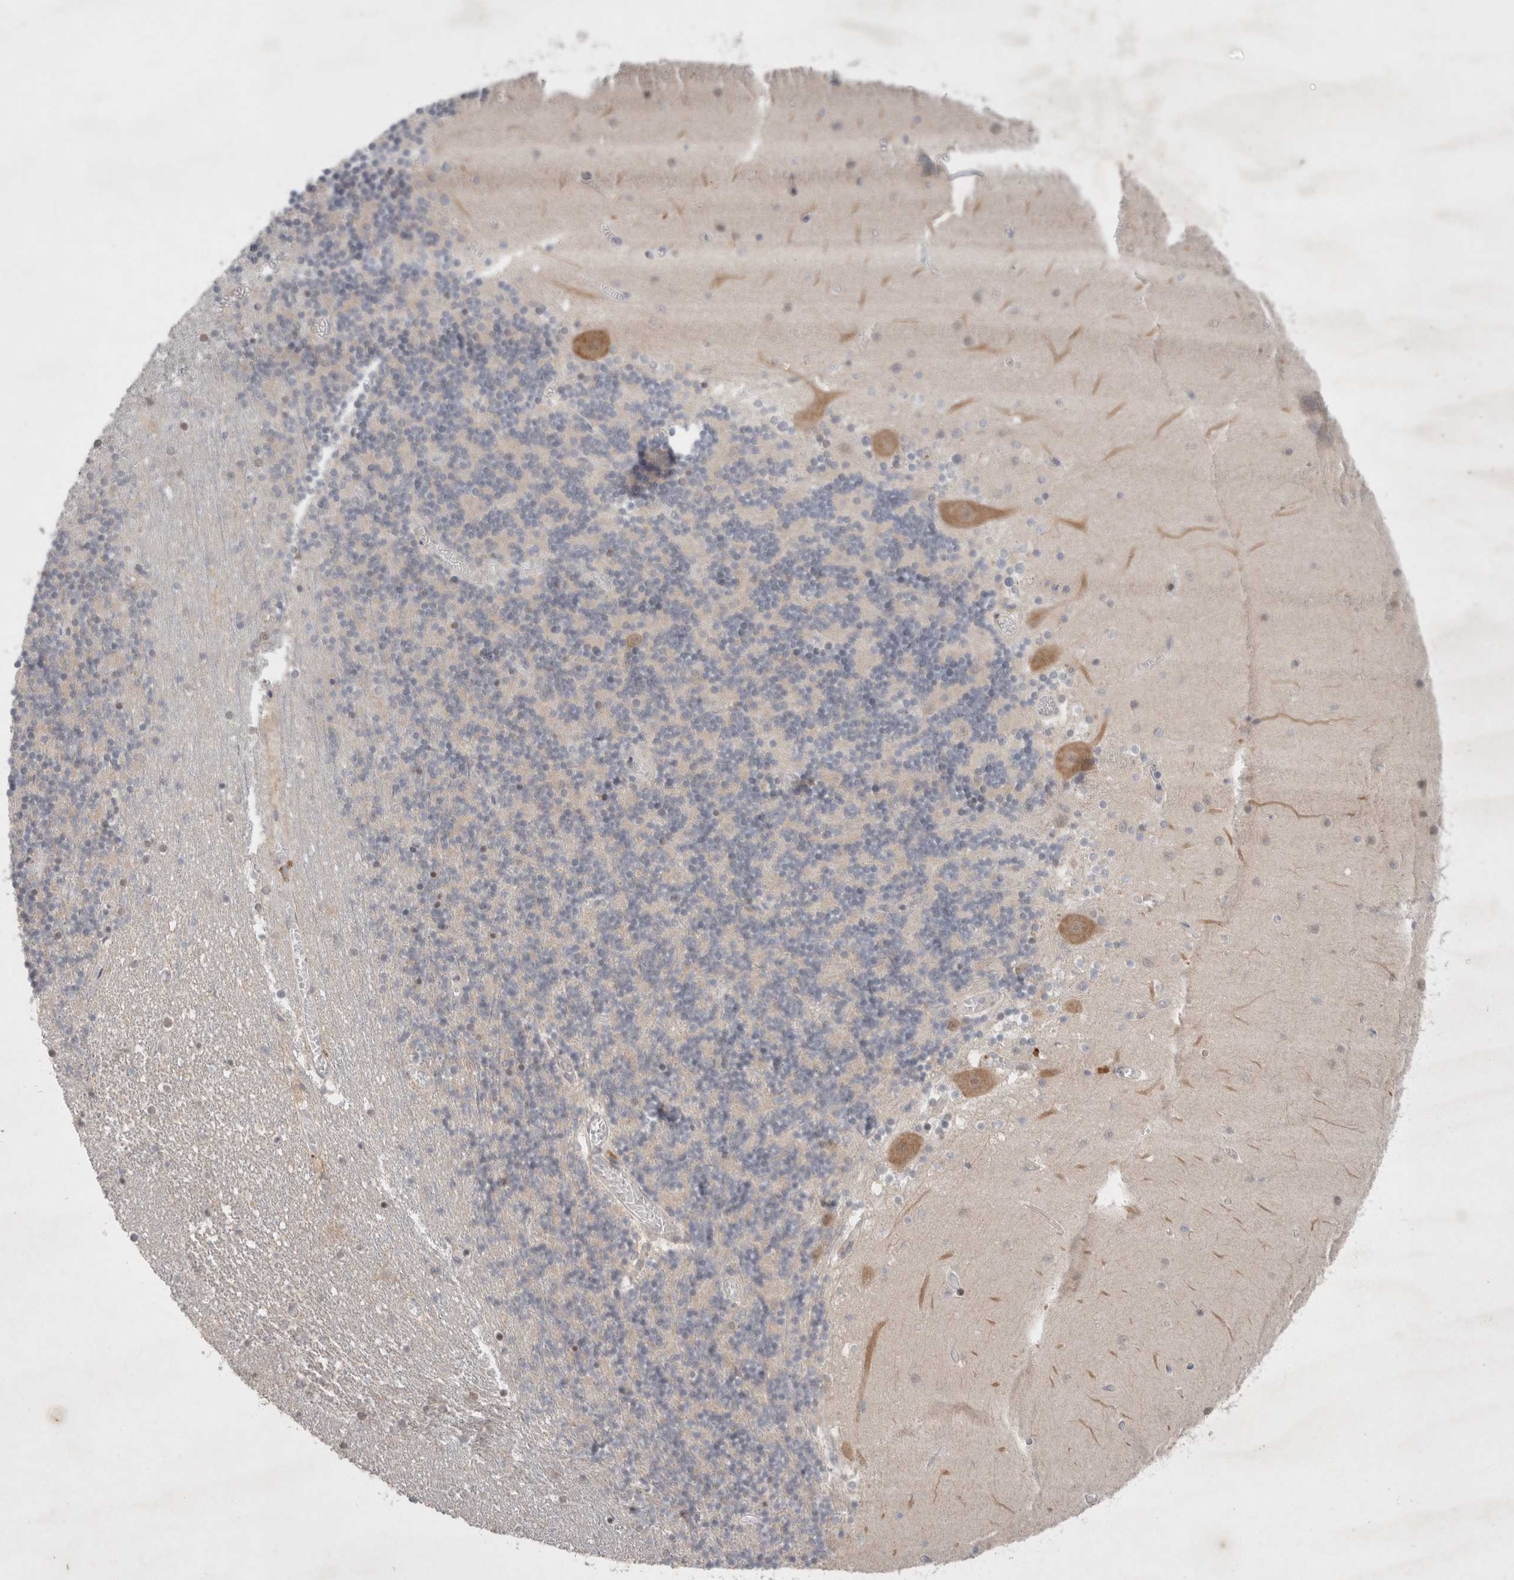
{"staining": {"intensity": "moderate", "quantity": "<25%", "location": "cytoplasmic/membranous"}, "tissue": "cerebellum", "cell_type": "Cells in granular layer", "image_type": "normal", "snomed": [{"axis": "morphology", "description": "Normal tissue, NOS"}, {"axis": "topography", "description": "Cerebellum"}], "caption": "The immunohistochemical stain shows moderate cytoplasmic/membranous expression in cells in granular layer of normal cerebellum.", "gene": "RASAL2", "patient": {"sex": "female", "age": 28}}